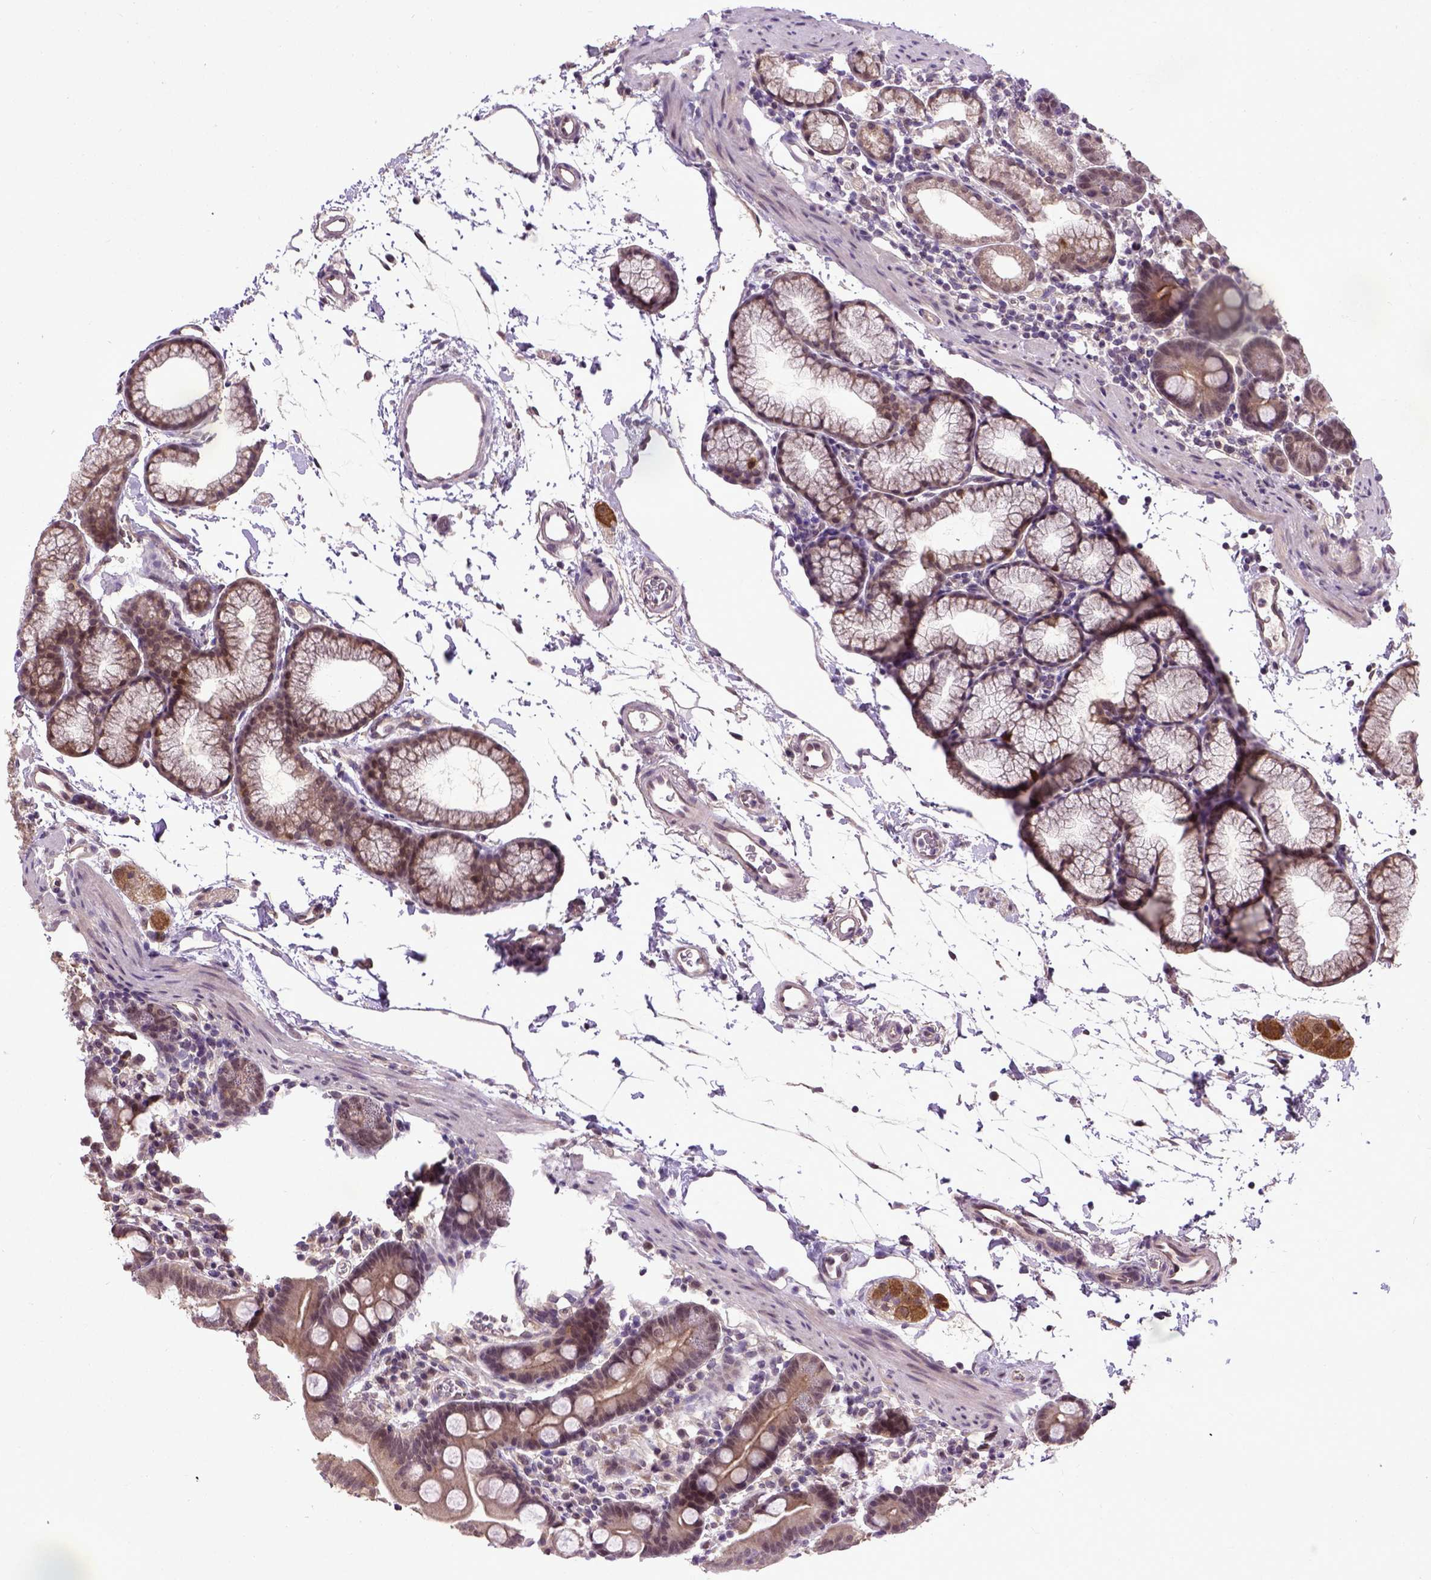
{"staining": {"intensity": "moderate", "quantity": "25%-75%", "location": "cytoplasmic/membranous,nuclear"}, "tissue": "duodenum", "cell_type": "Glandular cells", "image_type": "normal", "snomed": [{"axis": "morphology", "description": "Normal tissue, NOS"}, {"axis": "topography", "description": "Duodenum"}], "caption": "Brown immunohistochemical staining in benign human duodenum exhibits moderate cytoplasmic/membranous,nuclear positivity in about 25%-75% of glandular cells. The staining is performed using DAB (3,3'-diaminobenzidine) brown chromogen to label protein expression. The nuclei are counter-stained blue using hematoxylin.", "gene": "UBA3", "patient": {"sex": "male", "age": 59}}